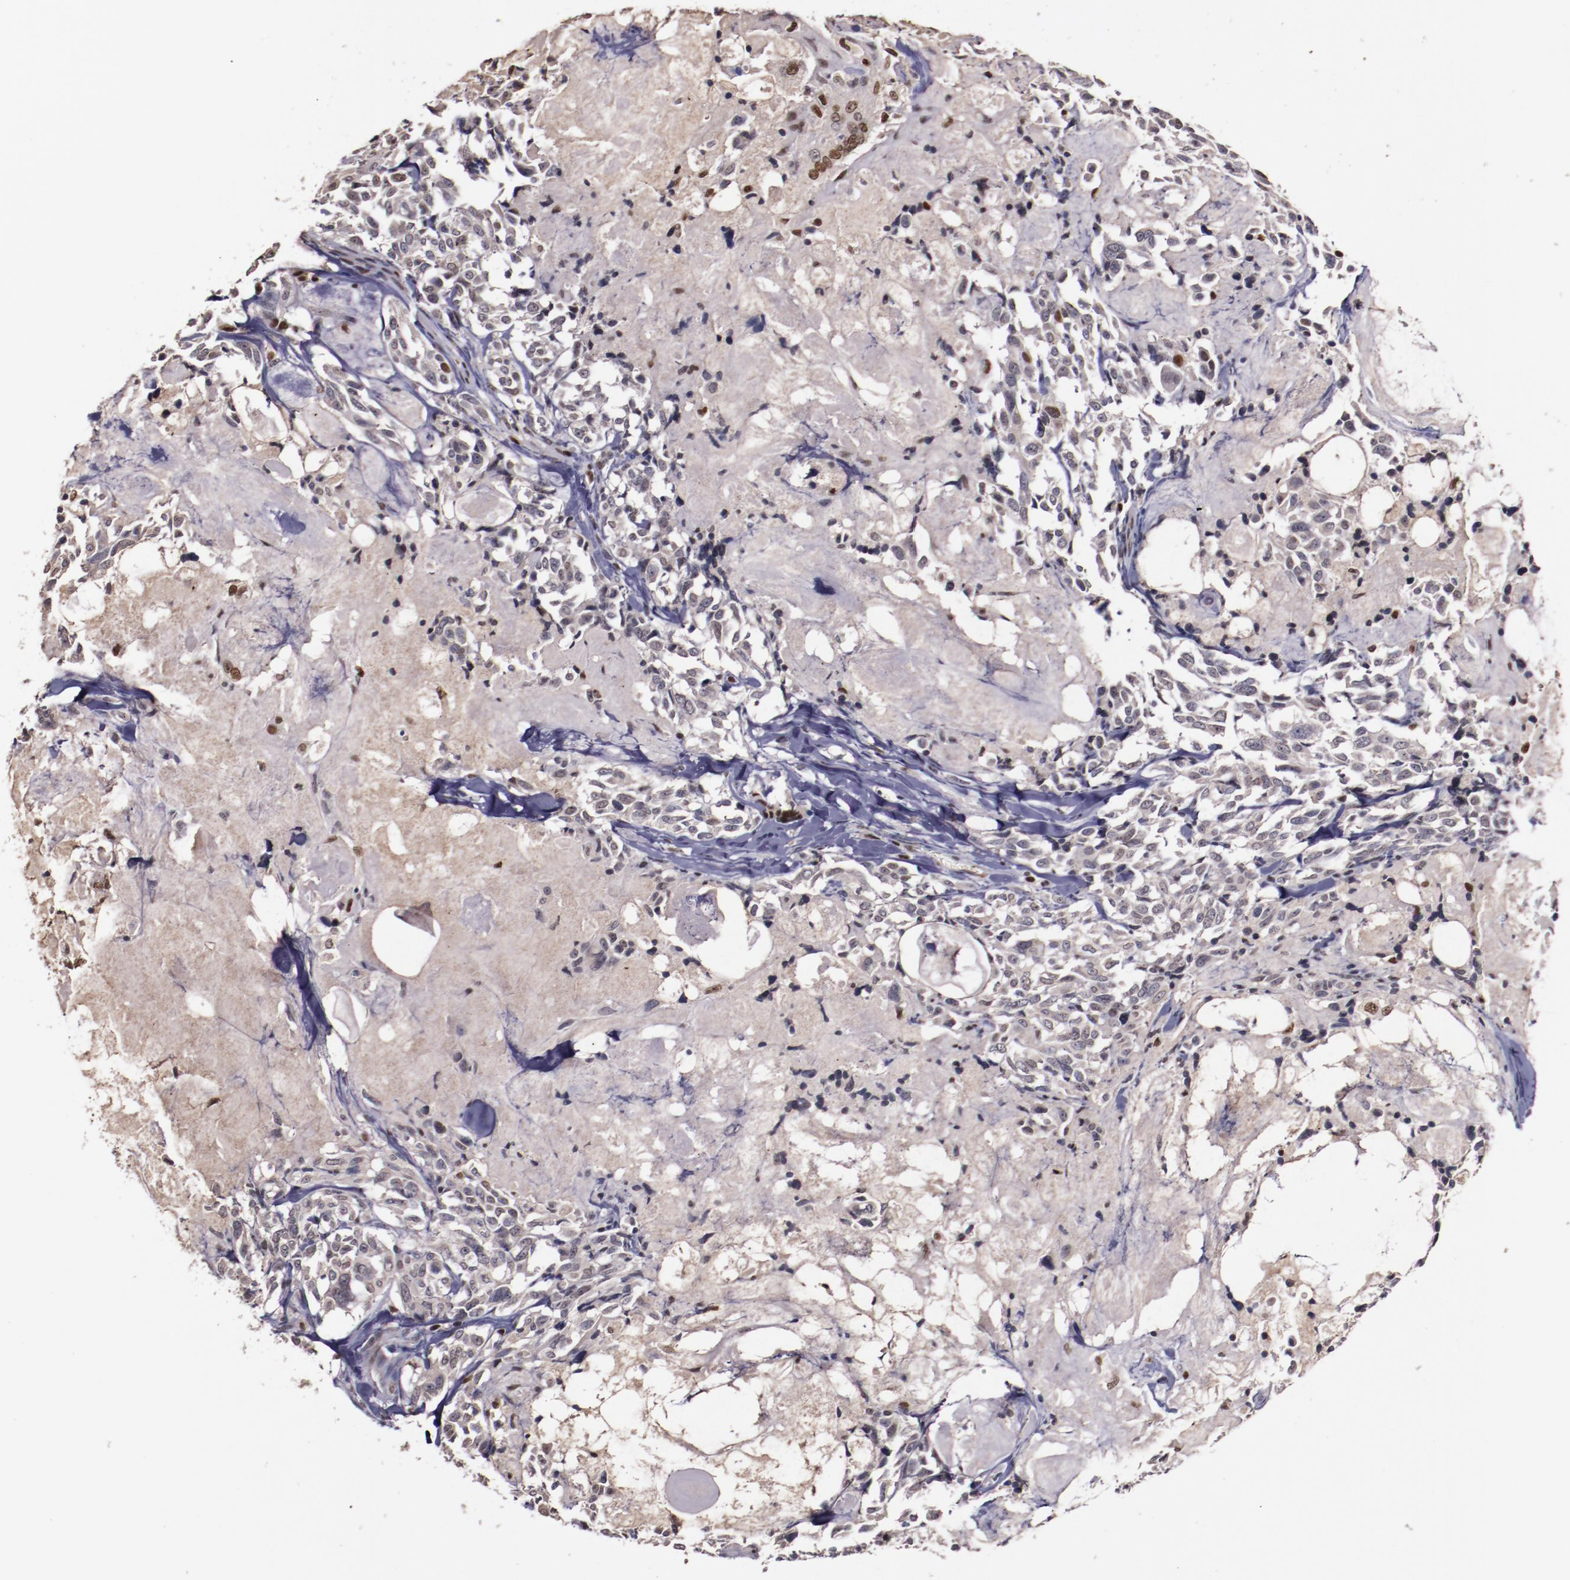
{"staining": {"intensity": "weak", "quantity": "<25%", "location": "nuclear"}, "tissue": "thyroid cancer", "cell_type": "Tumor cells", "image_type": "cancer", "snomed": [{"axis": "morphology", "description": "Carcinoma, NOS"}, {"axis": "morphology", "description": "Carcinoid, malignant, NOS"}, {"axis": "topography", "description": "Thyroid gland"}], "caption": "Tumor cells are negative for protein expression in human thyroid cancer.", "gene": "CHEK2", "patient": {"sex": "male", "age": 33}}